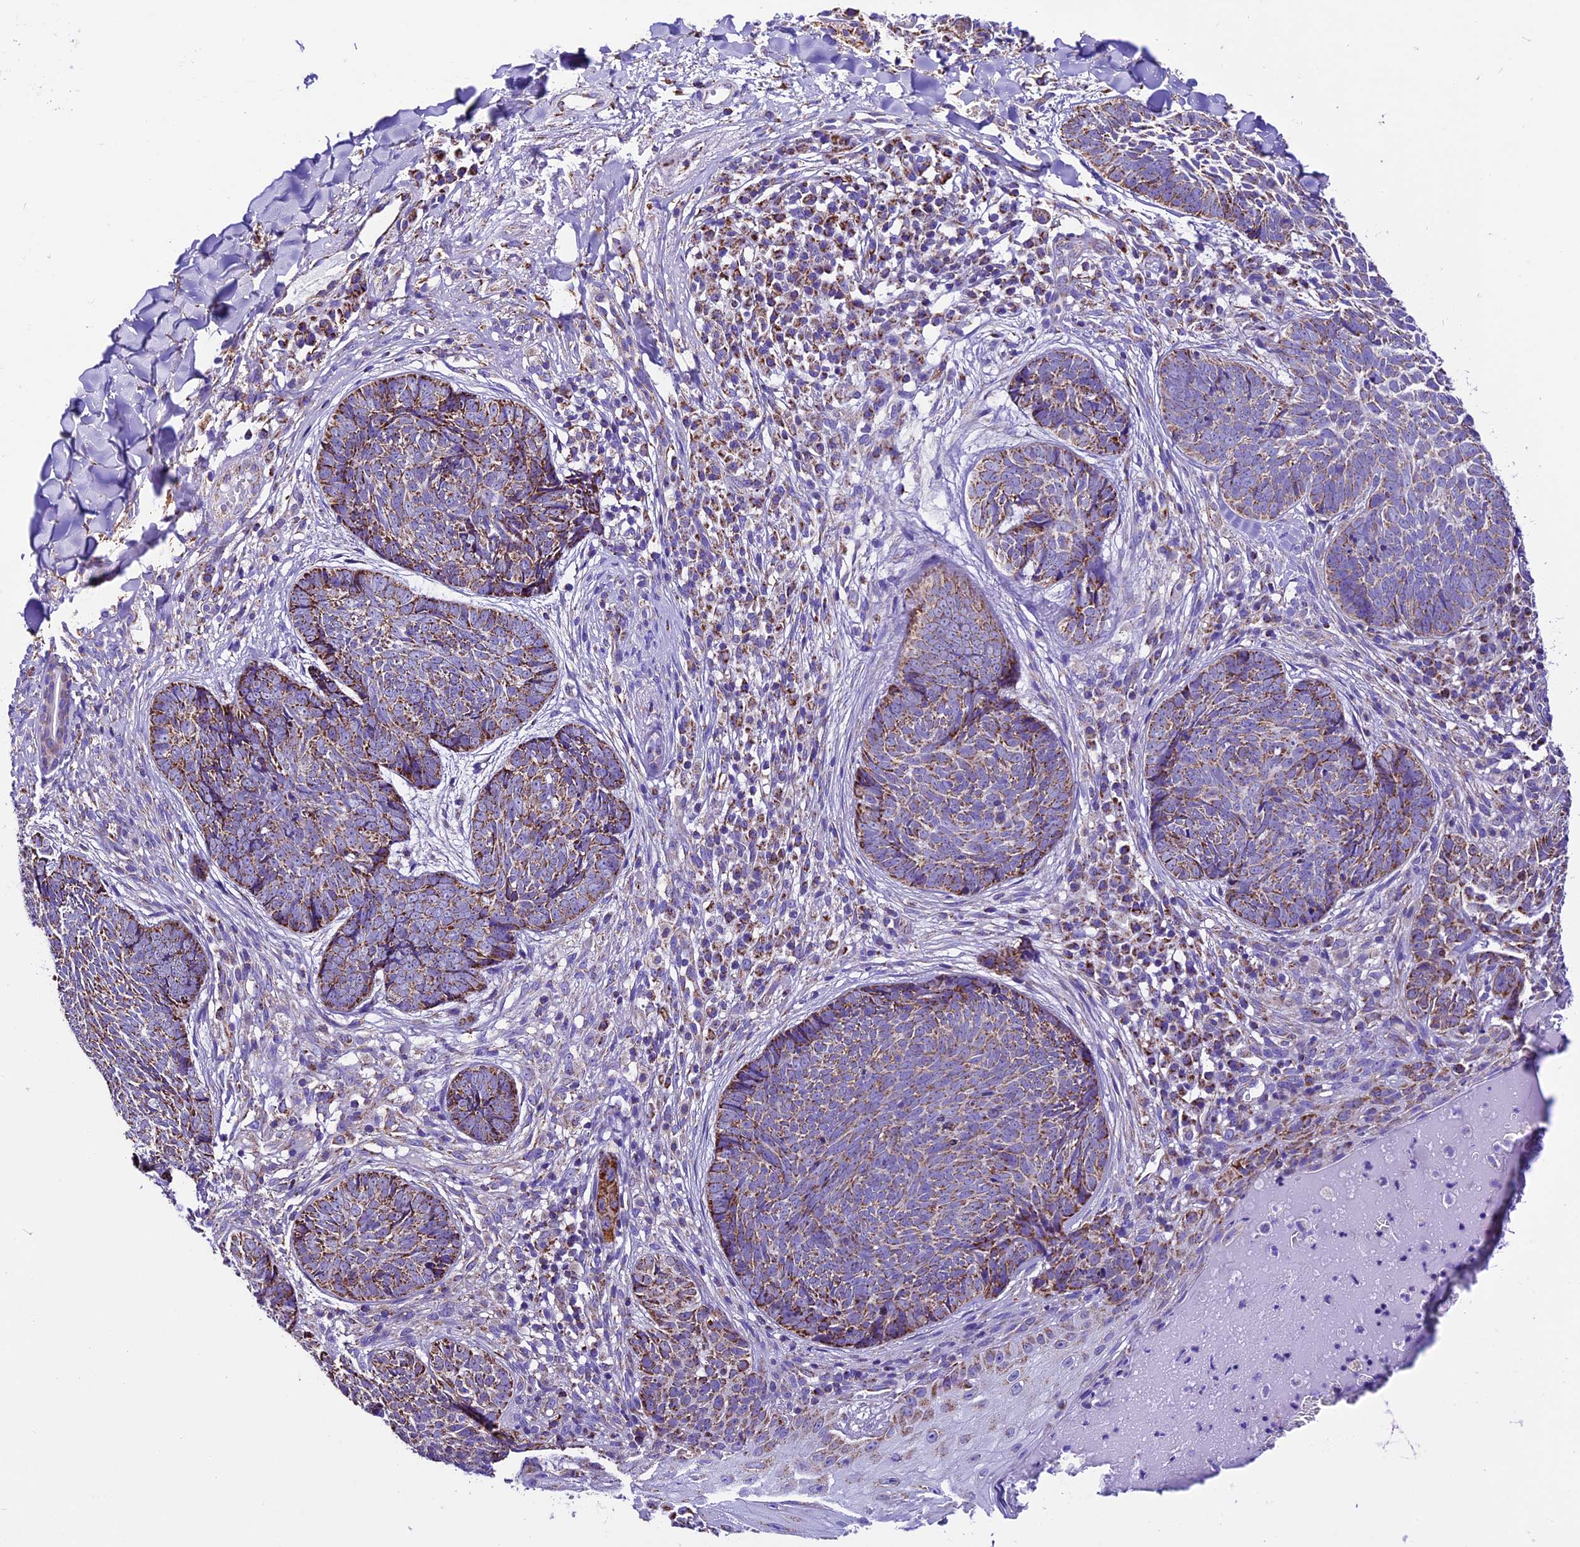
{"staining": {"intensity": "moderate", "quantity": ">75%", "location": "cytoplasmic/membranous"}, "tissue": "skin cancer", "cell_type": "Tumor cells", "image_type": "cancer", "snomed": [{"axis": "morphology", "description": "Basal cell carcinoma"}, {"axis": "topography", "description": "Skin"}], "caption": "Tumor cells exhibit medium levels of moderate cytoplasmic/membranous expression in approximately >75% of cells in human skin cancer (basal cell carcinoma).", "gene": "DCAF5", "patient": {"sex": "female", "age": 61}}